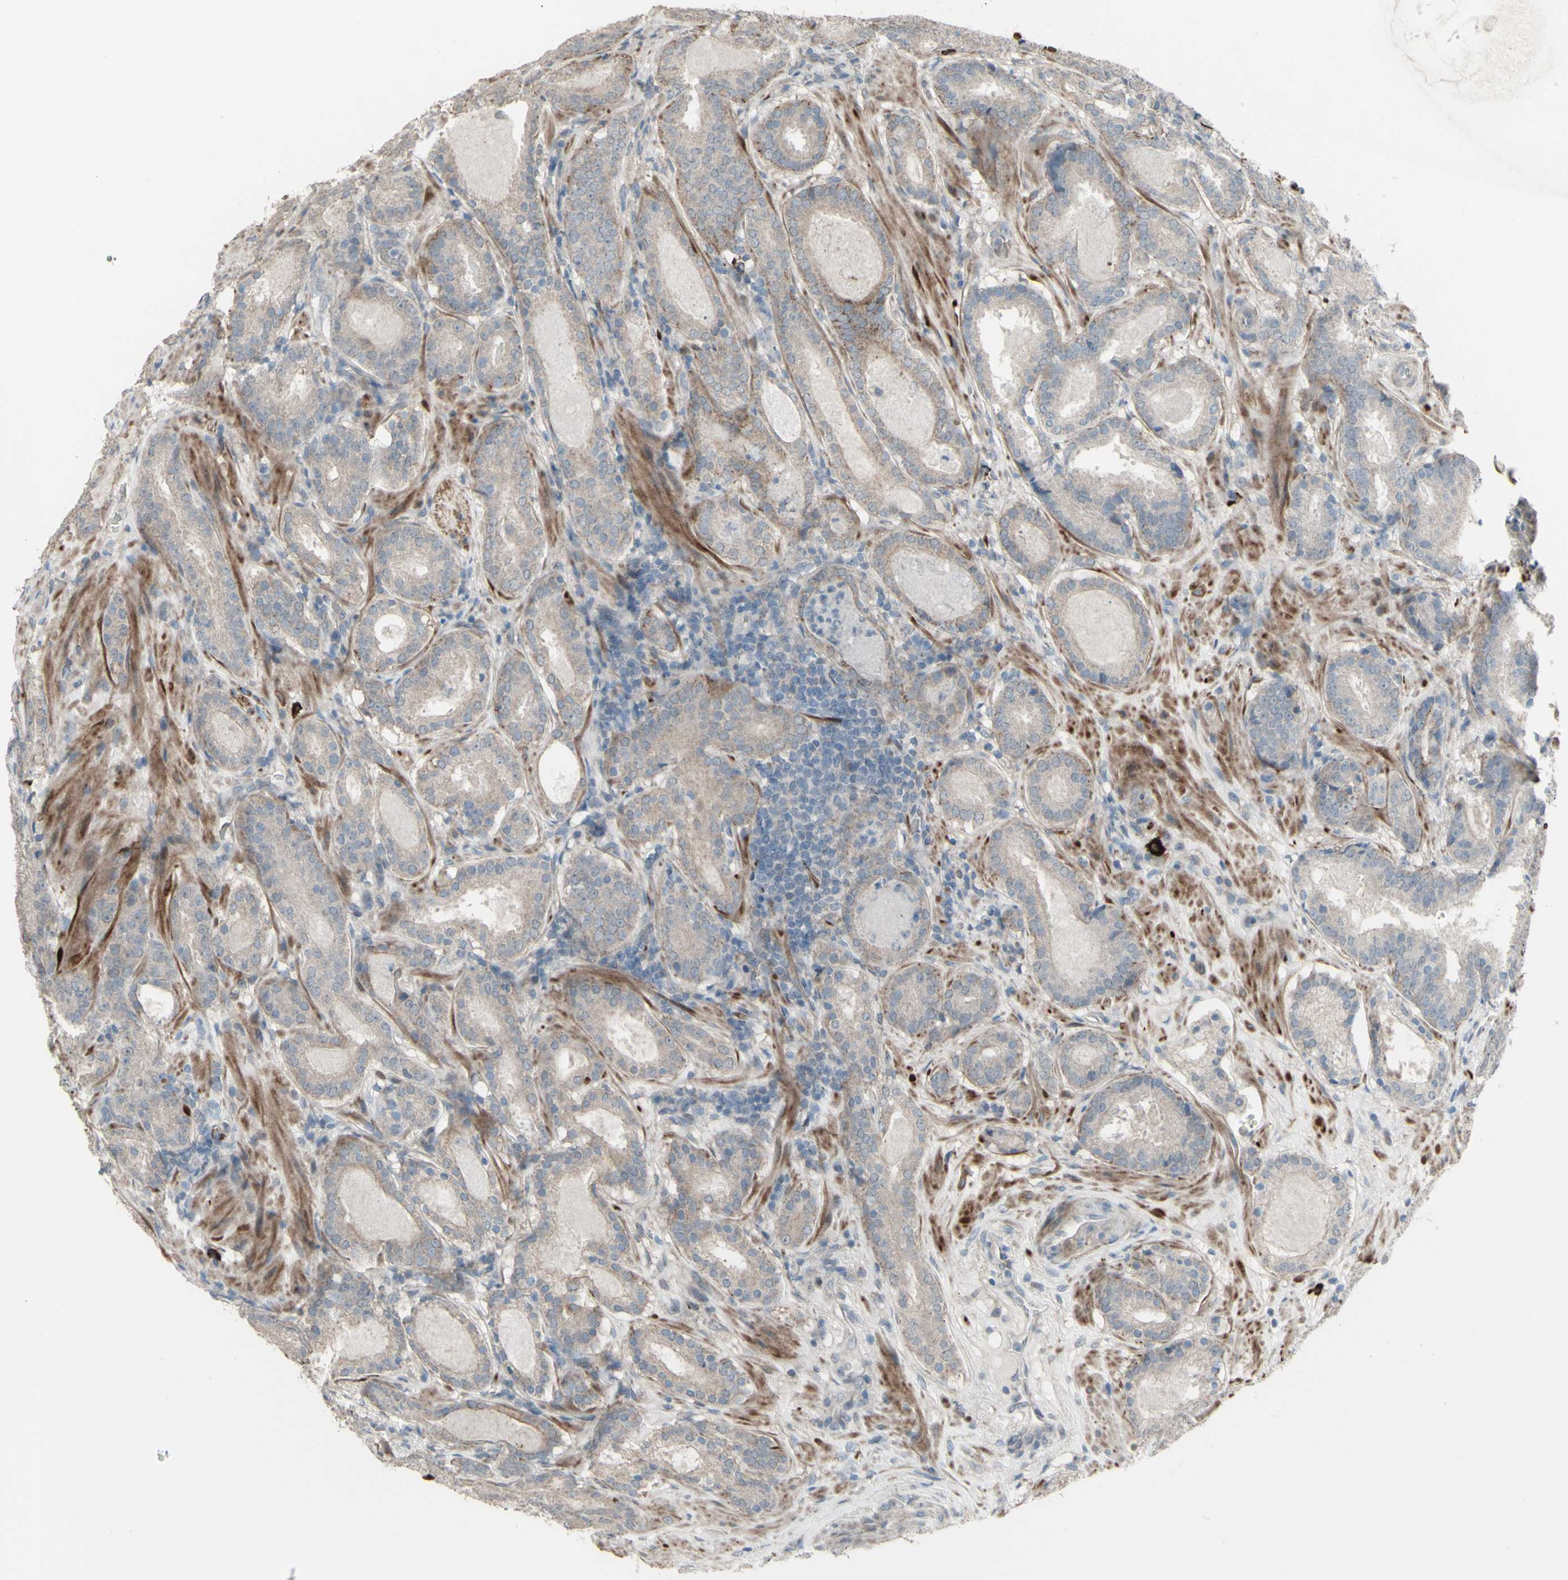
{"staining": {"intensity": "weak", "quantity": ">75%", "location": "cytoplasmic/membranous"}, "tissue": "prostate cancer", "cell_type": "Tumor cells", "image_type": "cancer", "snomed": [{"axis": "morphology", "description": "Adenocarcinoma, Low grade"}, {"axis": "topography", "description": "Prostate"}], "caption": "Tumor cells display low levels of weak cytoplasmic/membranous staining in about >75% of cells in human prostate low-grade adenocarcinoma. (brown staining indicates protein expression, while blue staining denotes nuclei).", "gene": "GRAMD1B", "patient": {"sex": "male", "age": 69}}